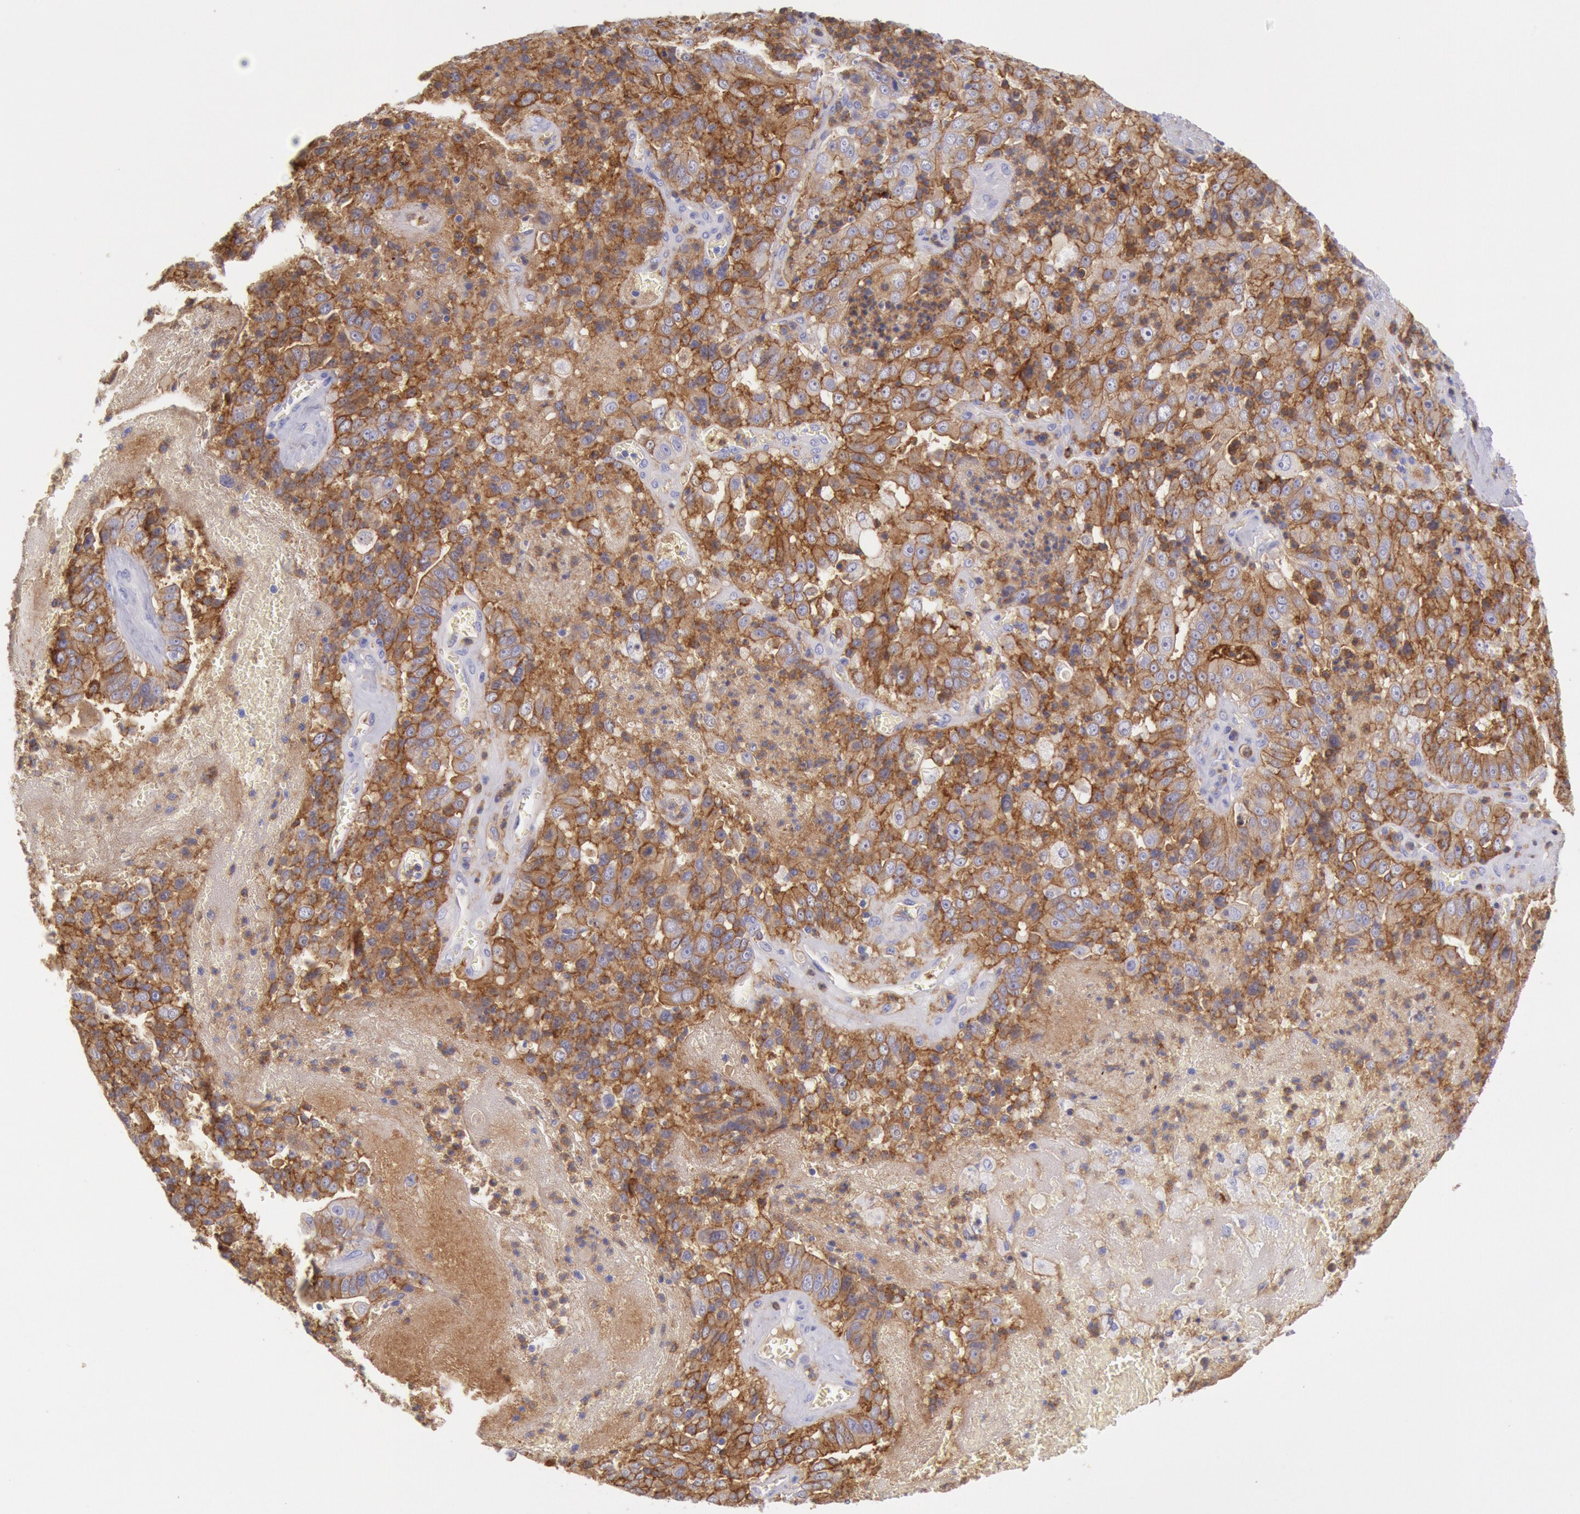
{"staining": {"intensity": "moderate", "quantity": ">75%", "location": "cytoplasmic/membranous"}, "tissue": "liver cancer", "cell_type": "Tumor cells", "image_type": "cancer", "snomed": [{"axis": "morphology", "description": "Cholangiocarcinoma"}, {"axis": "topography", "description": "Liver"}], "caption": "This is an image of immunohistochemistry staining of liver cholangiocarcinoma, which shows moderate staining in the cytoplasmic/membranous of tumor cells.", "gene": "LYN", "patient": {"sex": "female", "age": 79}}